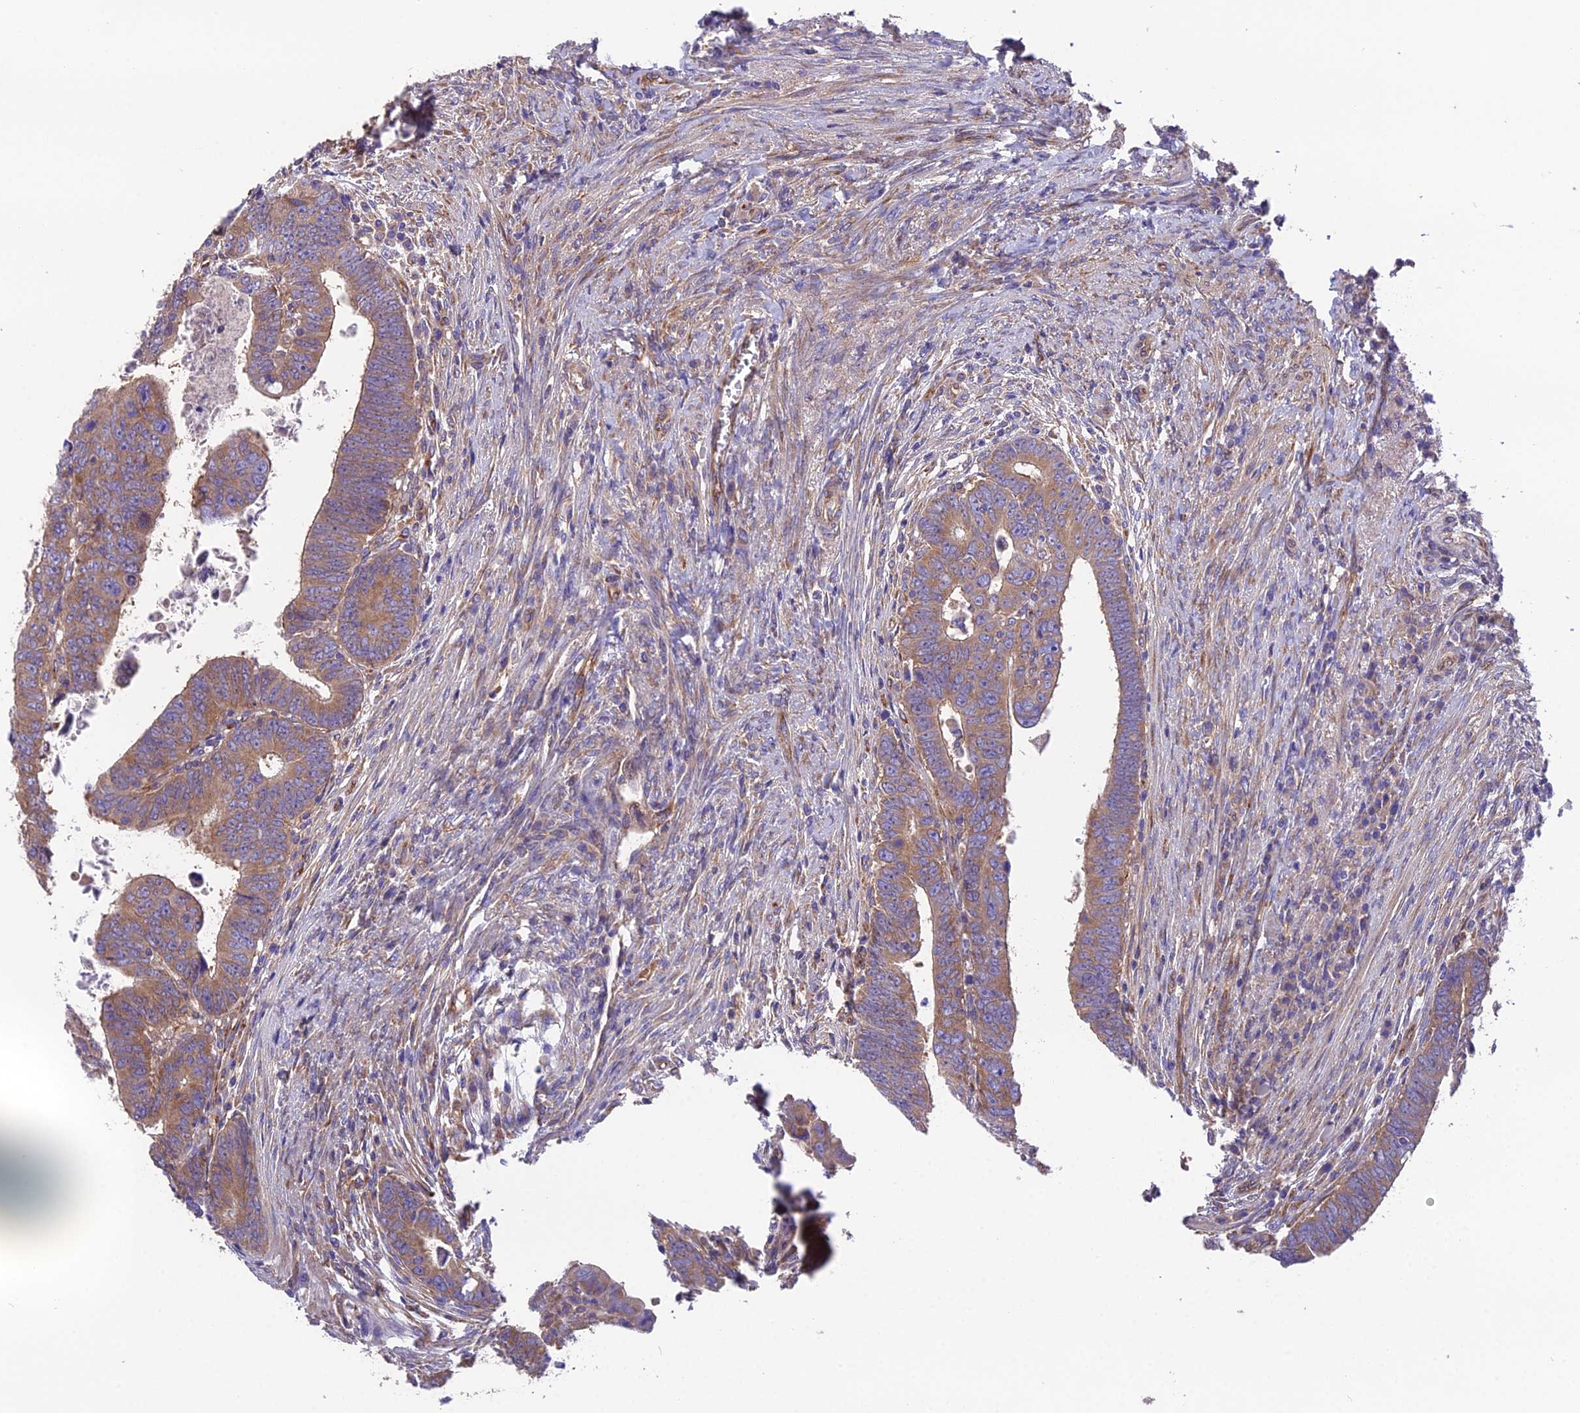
{"staining": {"intensity": "moderate", "quantity": ">75%", "location": "cytoplasmic/membranous"}, "tissue": "colorectal cancer", "cell_type": "Tumor cells", "image_type": "cancer", "snomed": [{"axis": "morphology", "description": "Normal tissue, NOS"}, {"axis": "morphology", "description": "Adenocarcinoma, NOS"}, {"axis": "topography", "description": "Rectum"}], "caption": "Colorectal cancer stained for a protein reveals moderate cytoplasmic/membranous positivity in tumor cells.", "gene": "BLOC1S4", "patient": {"sex": "female", "age": 65}}